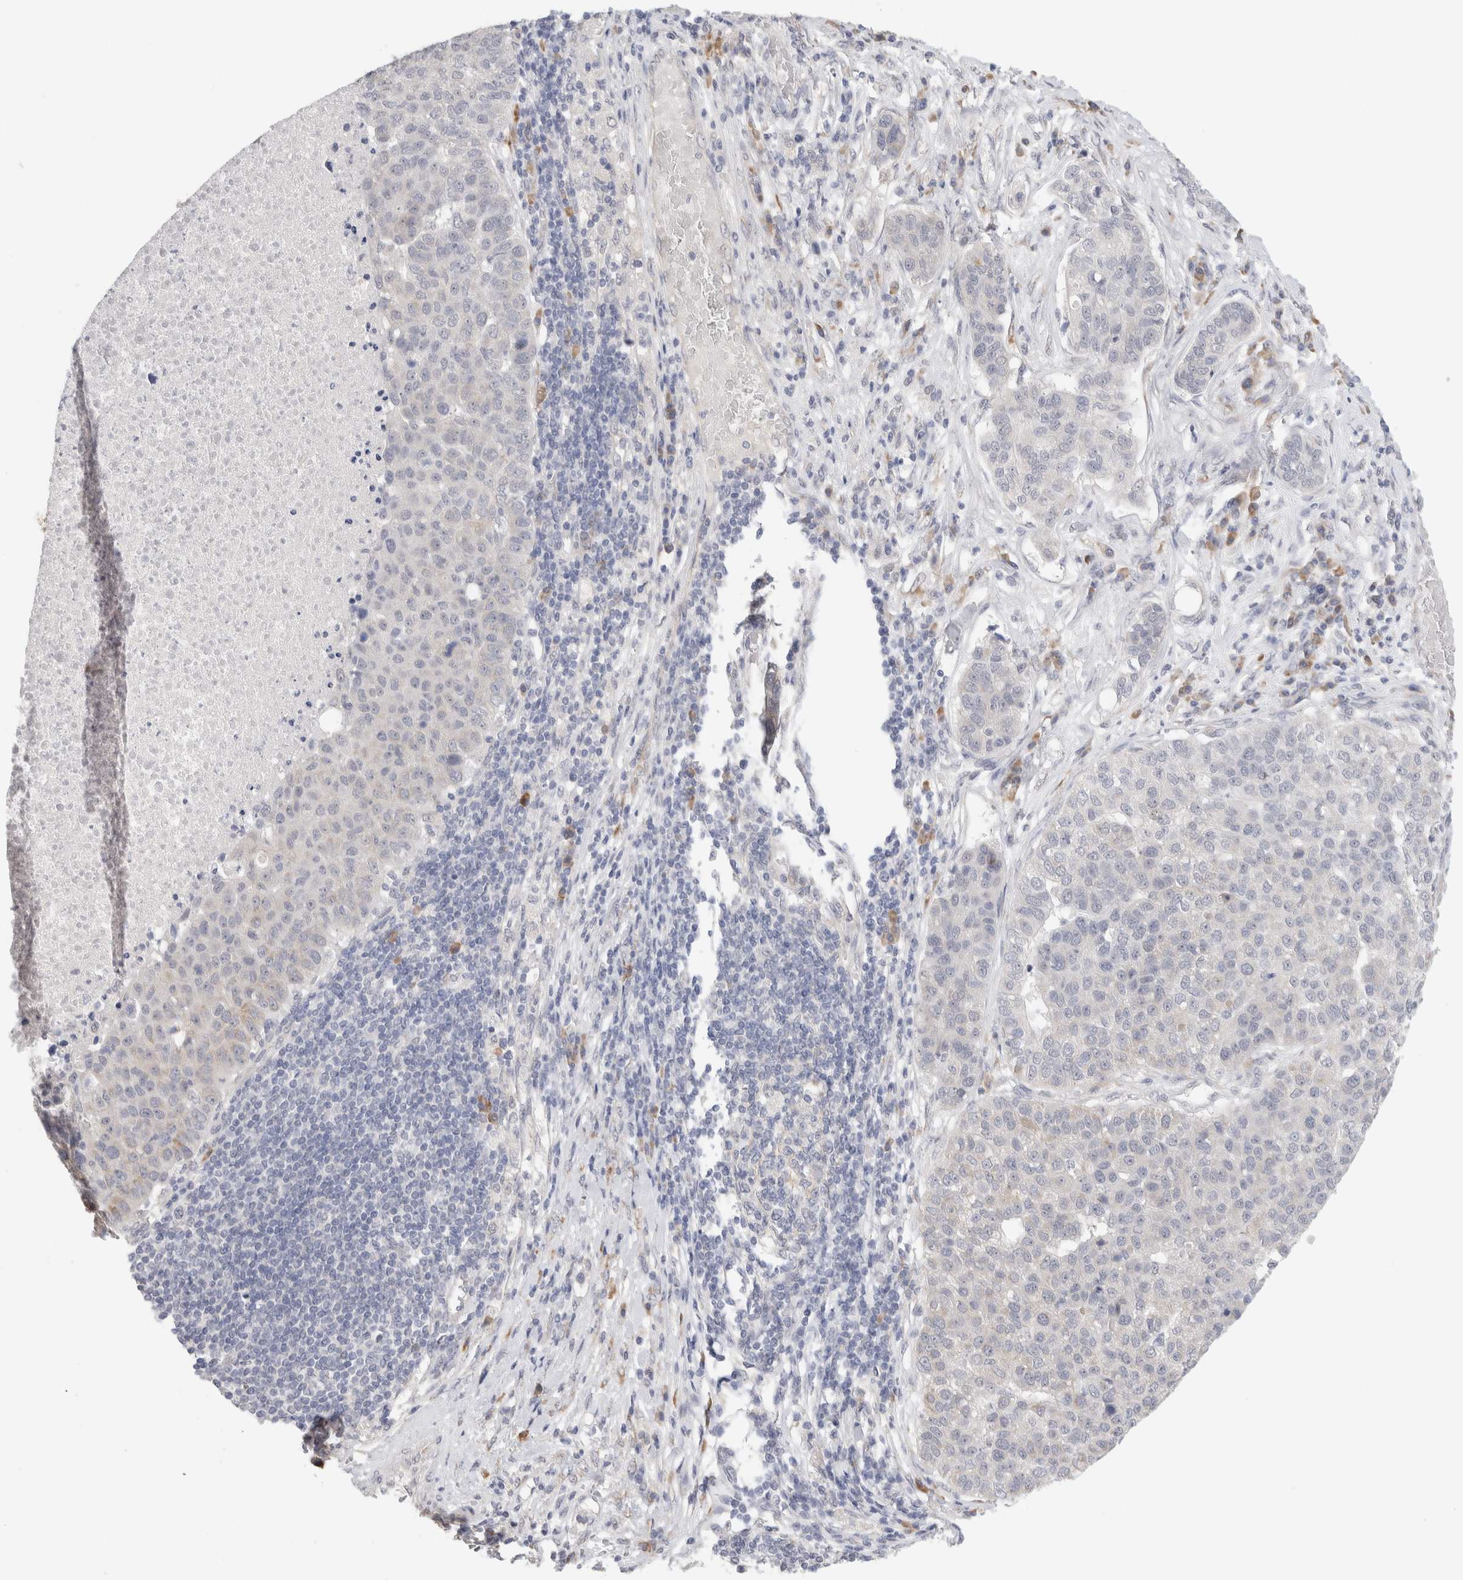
{"staining": {"intensity": "negative", "quantity": "none", "location": "none"}, "tissue": "pancreatic cancer", "cell_type": "Tumor cells", "image_type": "cancer", "snomed": [{"axis": "morphology", "description": "Adenocarcinoma, NOS"}, {"axis": "topography", "description": "Pancreas"}], "caption": "Tumor cells show no significant protein positivity in adenocarcinoma (pancreatic). (Brightfield microscopy of DAB immunohistochemistry at high magnification).", "gene": "HDLBP", "patient": {"sex": "female", "age": 61}}